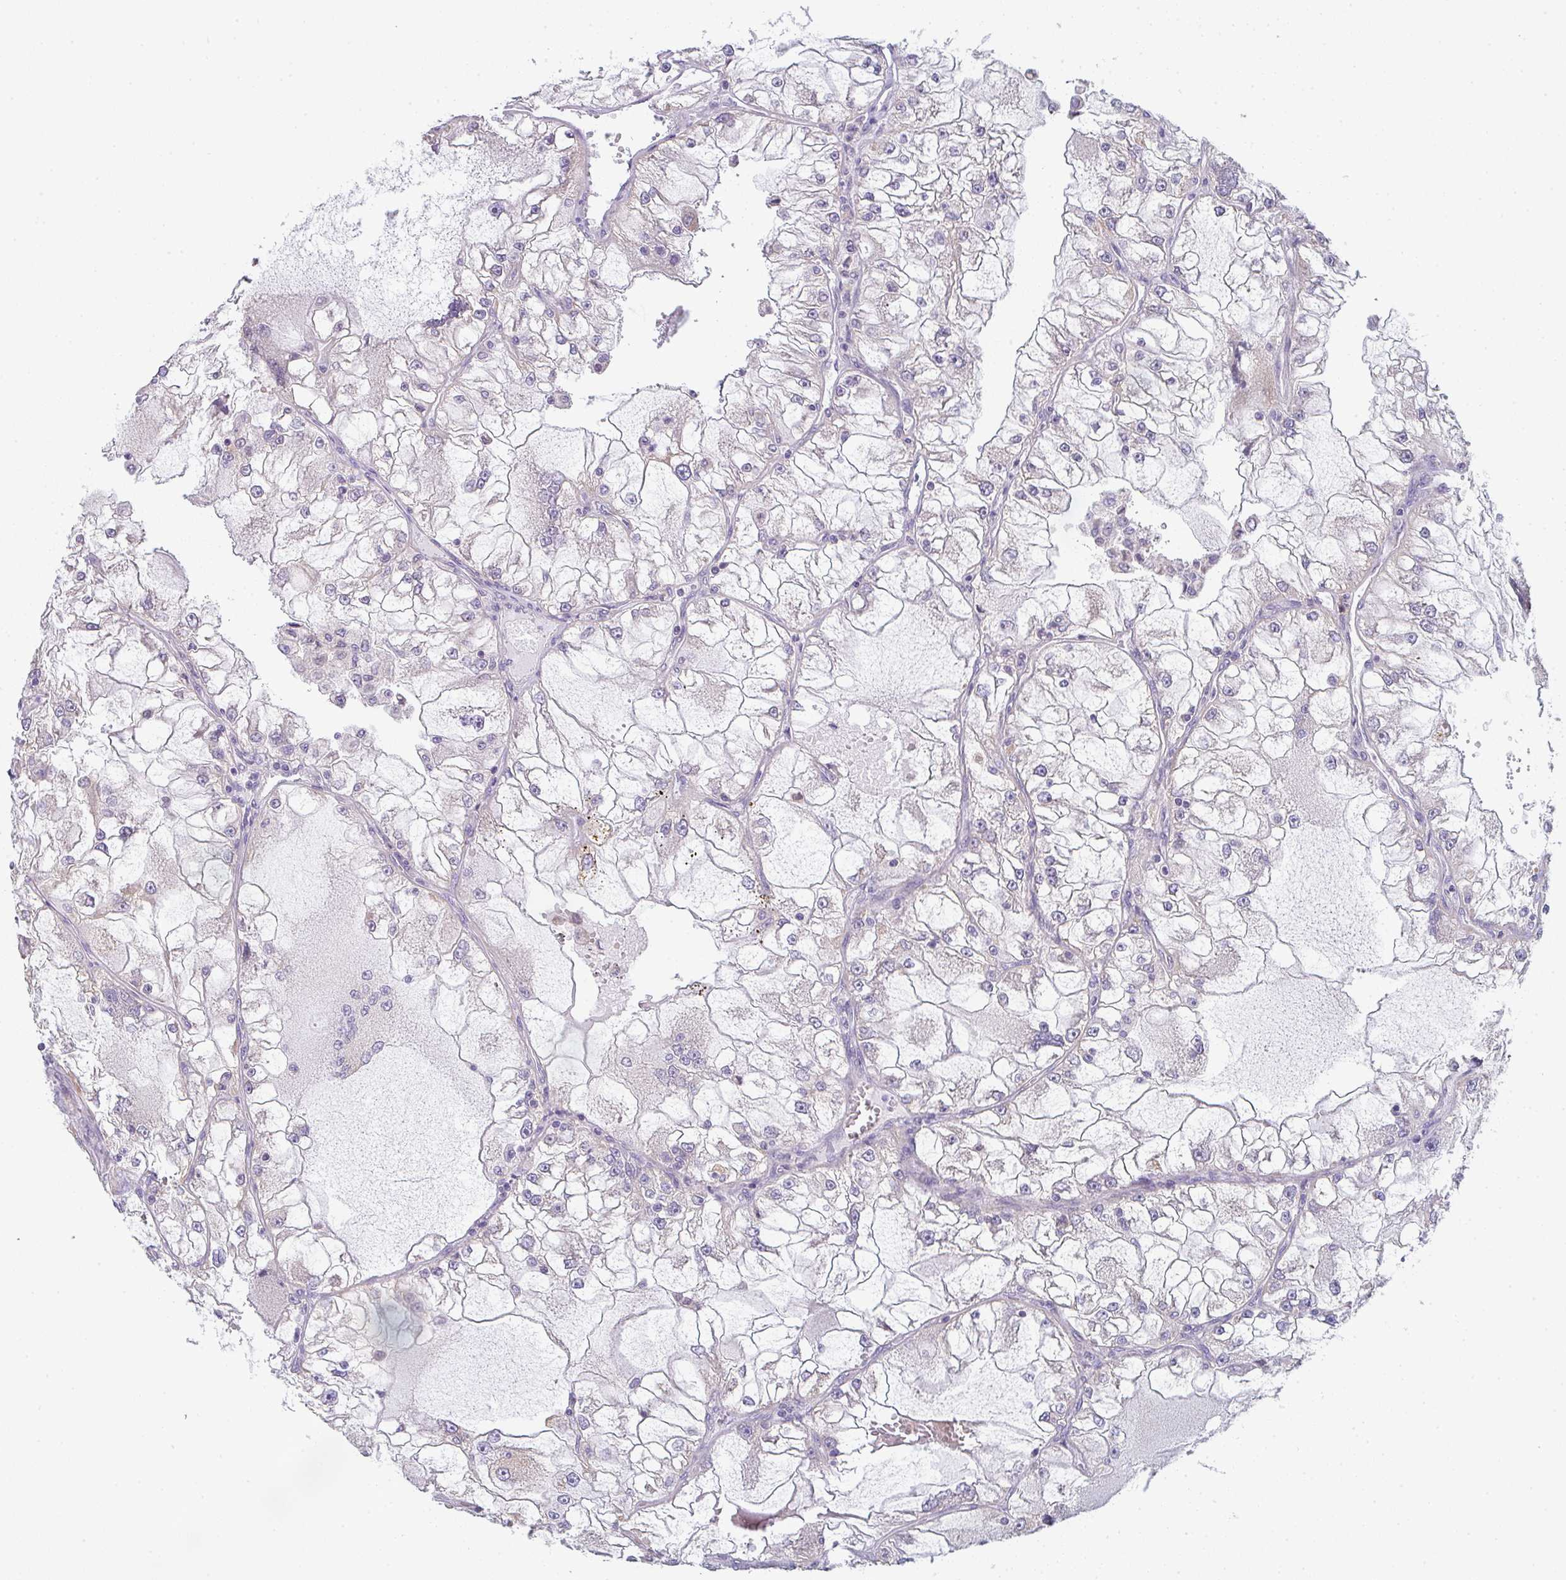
{"staining": {"intensity": "moderate", "quantity": "<25%", "location": "cytoplasmic/membranous"}, "tissue": "renal cancer", "cell_type": "Tumor cells", "image_type": "cancer", "snomed": [{"axis": "morphology", "description": "Adenocarcinoma, NOS"}, {"axis": "topography", "description": "Kidney"}], "caption": "Human renal adenocarcinoma stained with a protein marker demonstrates moderate staining in tumor cells.", "gene": "CACNA1S", "patient": {"sex": "female", "age": 72}}